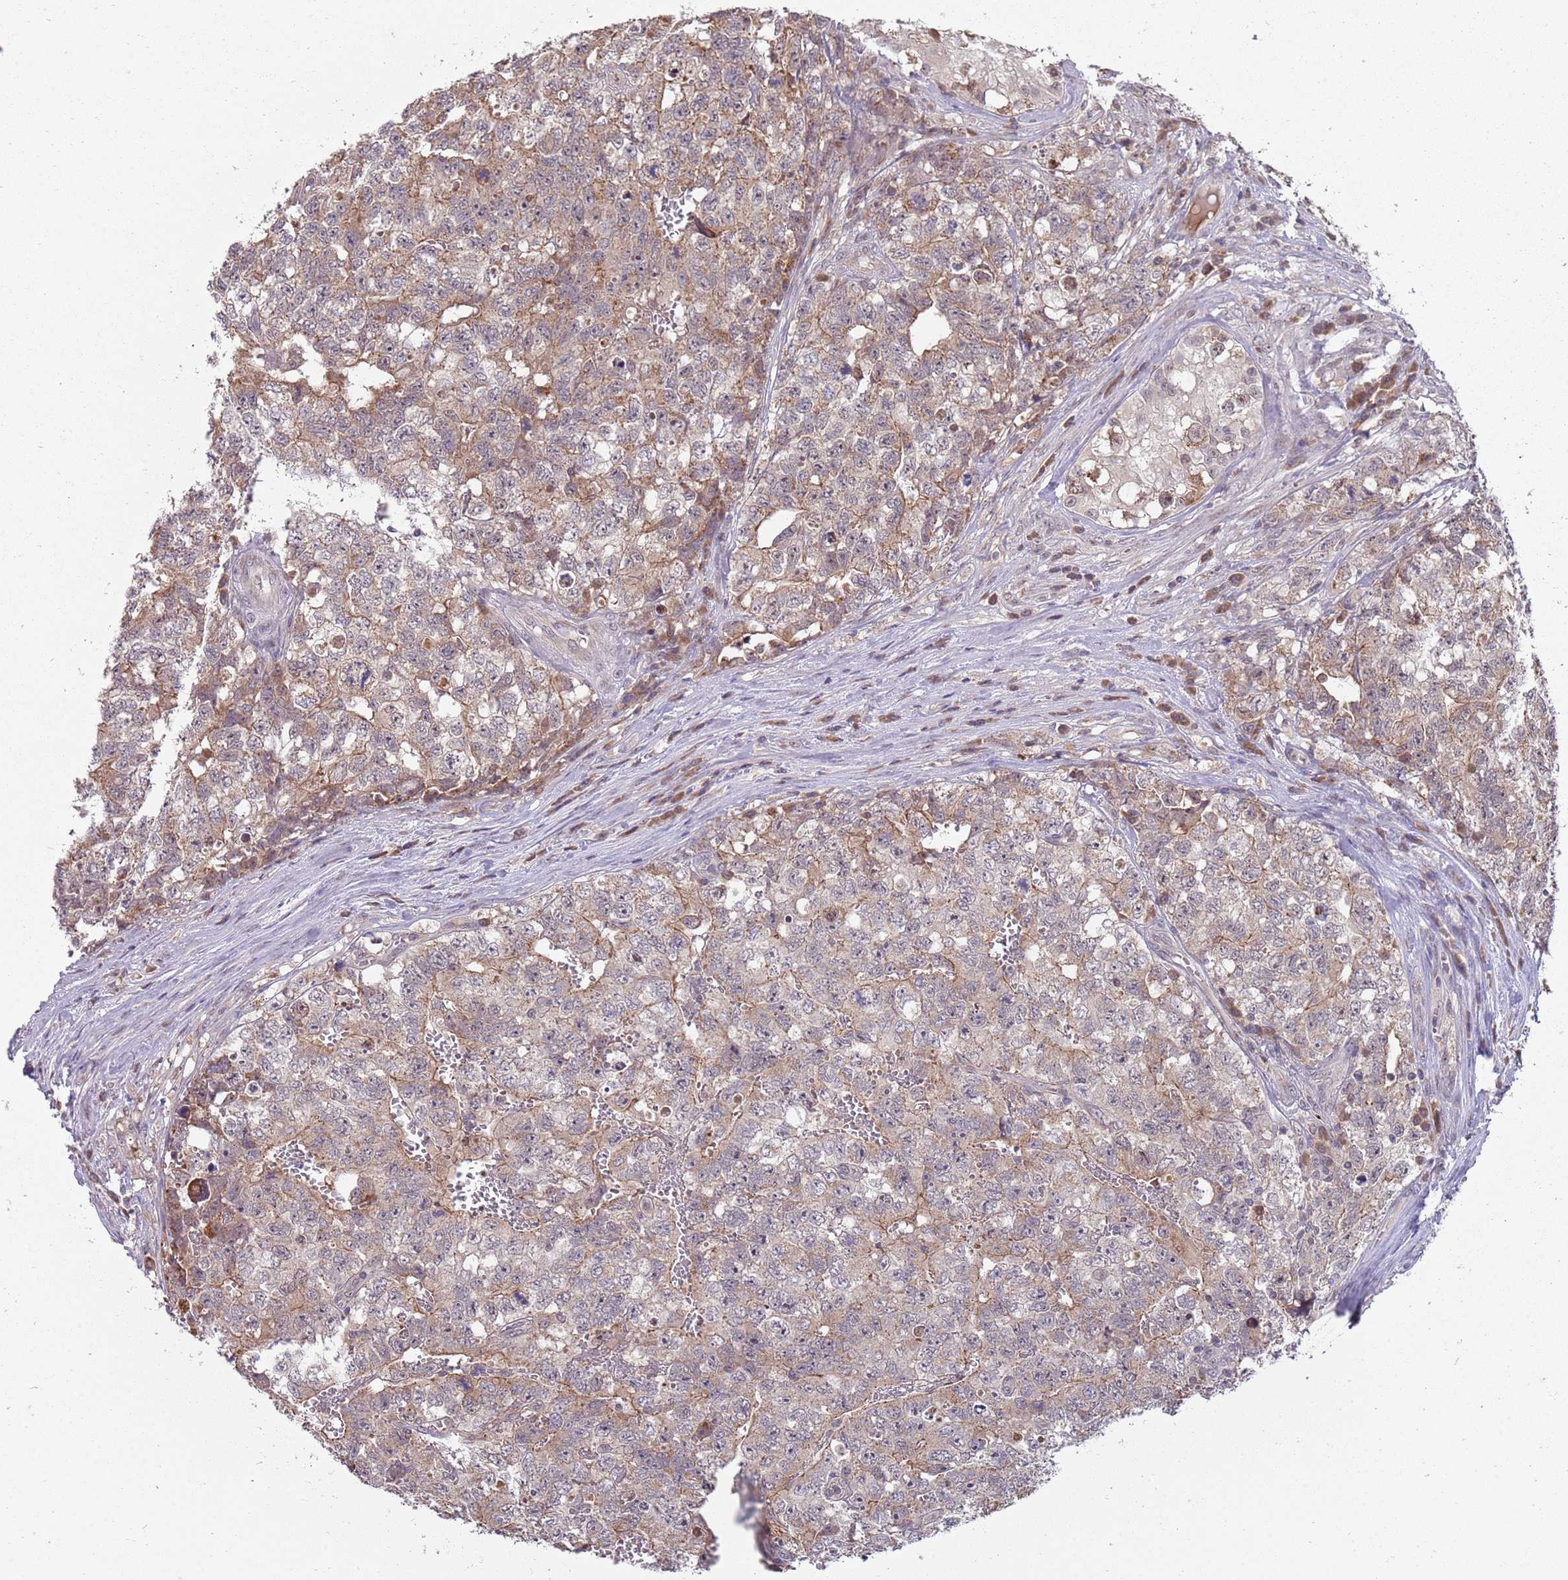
{"staining": {"intensity": "weak", "quantity": "<25%", "location": "cytoplasmic/membranous"}, "tissue": "testis cancer", "cell_type": "Tumor cells", "image_type": "cancer", "snomed": [{"axis": "morphology", "description": "Carcinoma, Embryonal, NOS"}, {"axis": "topography", "description": "Testis"}], "caption": "This micrograph is of testis cancer stained with IHC to label a protein in brown with the nuclei are counter-stained blue. There is no staining in tumor cells.", "gene": "NBPF6", "patient": {"sex": "male", "age": 31}}